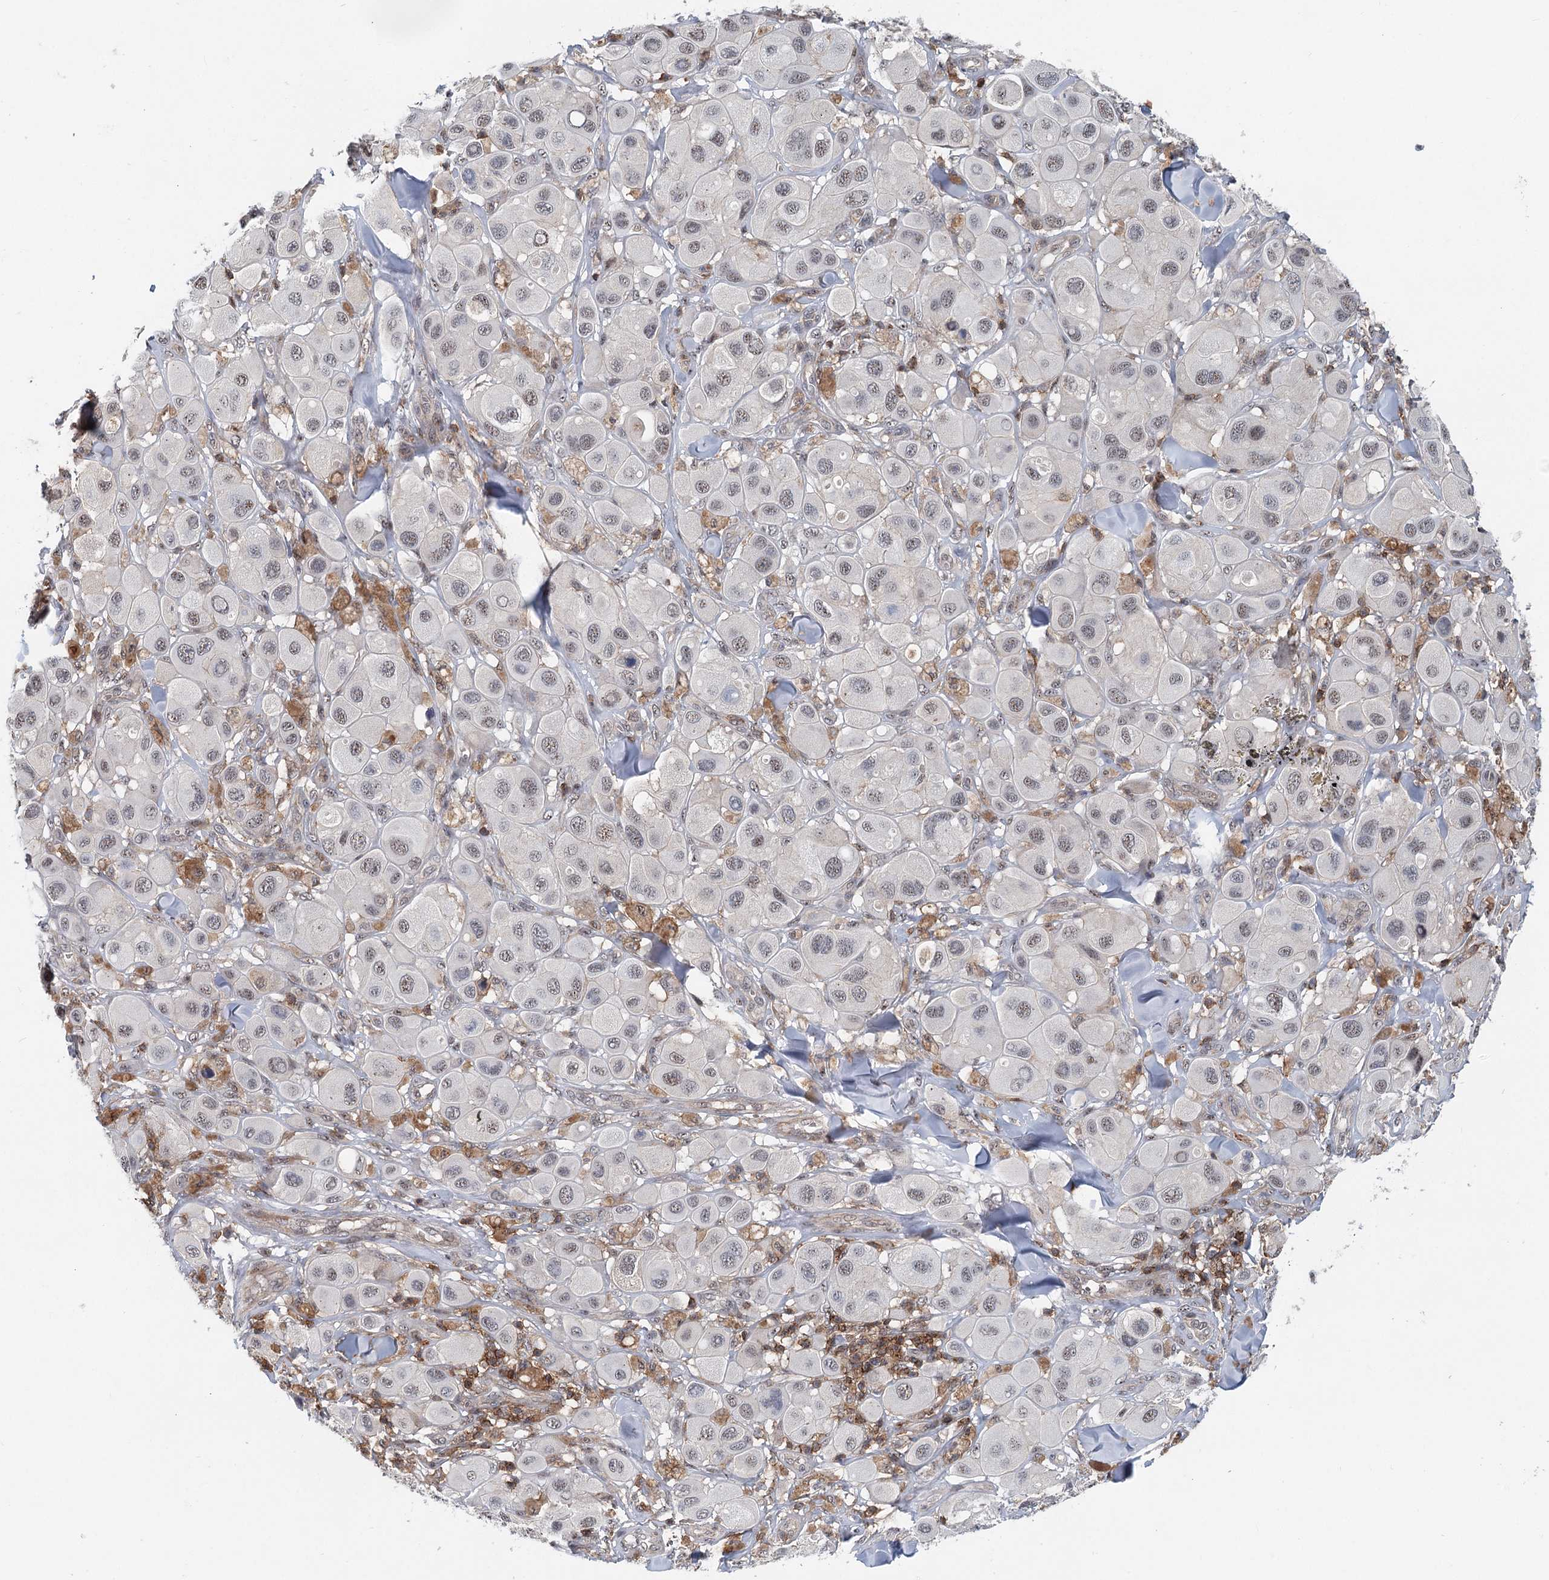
{"staining": {"intensity": "weak", "quantity": "25%-75%", "location": "nuclear"}, "tissue": "melanoma", "cell_type": "Tumor cells", "image_type": "cancer", "snomed": [{"axis": "morphology", "description": "Malignant melanoma, Metastatic site"}, {"axis": "topography", "description": "Skin"}], "caption": "This image shows melanoma stained with IHC to label a protein in brown. The nuclear of tumor cells show weak positivity for the protein. Nuclei are counter-stained blue.", "gene": "CDC42SE2", "patient": {"sex": "male", "age": 41}}